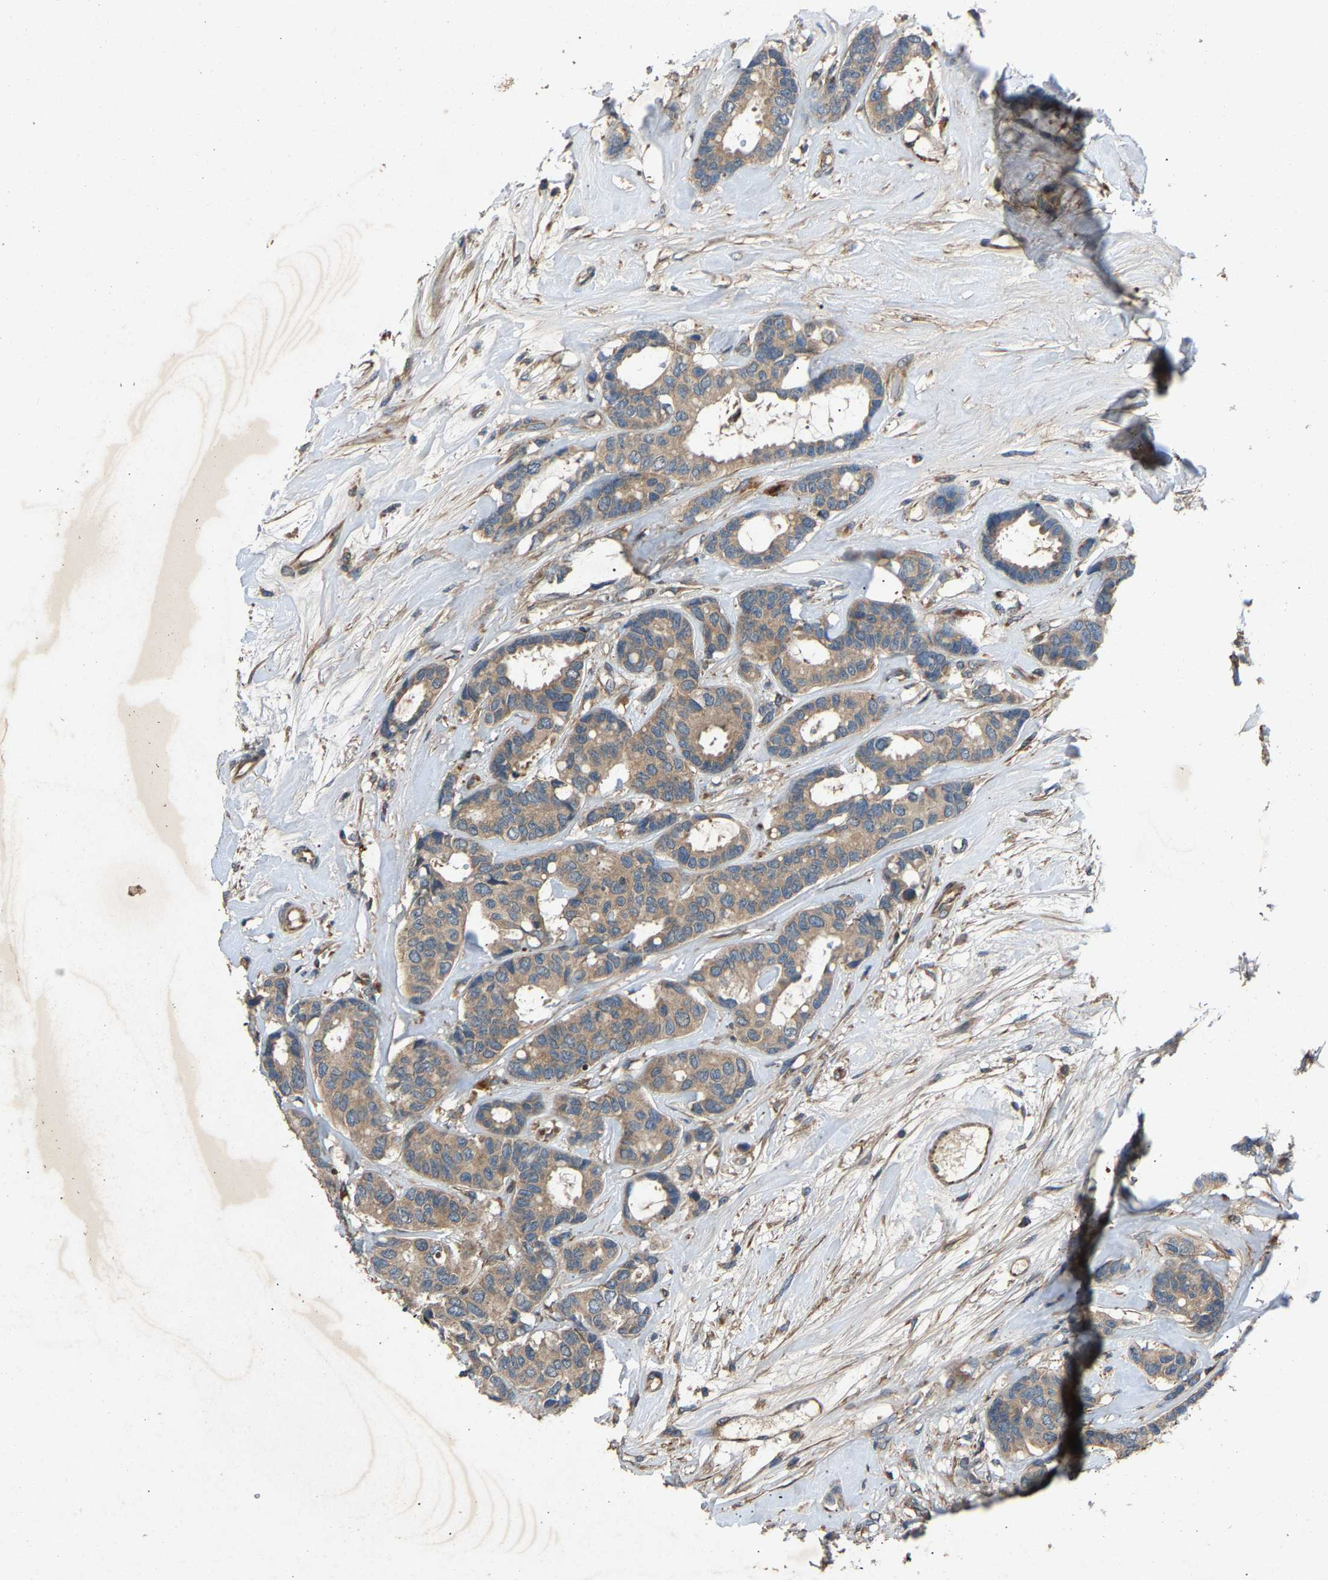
{"staining": {"intensity": "weak", "quantity": ">75%", "location": "cytoplasmic/membranous"}, "tissue": "breast cancer", "cell_type": "Tumor cells", "image_type": "cancer", "snomed": [{"axis": "morphology", "description": "Duct carcinoma"}, {"axis": "topography", "description": "Breast"}], "caption": "DAB (3,3'-diaminobenzidine) immunohistochemical staining of breast cancer demonstrates weak cytoplasmic/membranous protein expression in about >75% of tumor cells.", "gene": "PPID", "patient": {"sex": "female", "age": 87}}